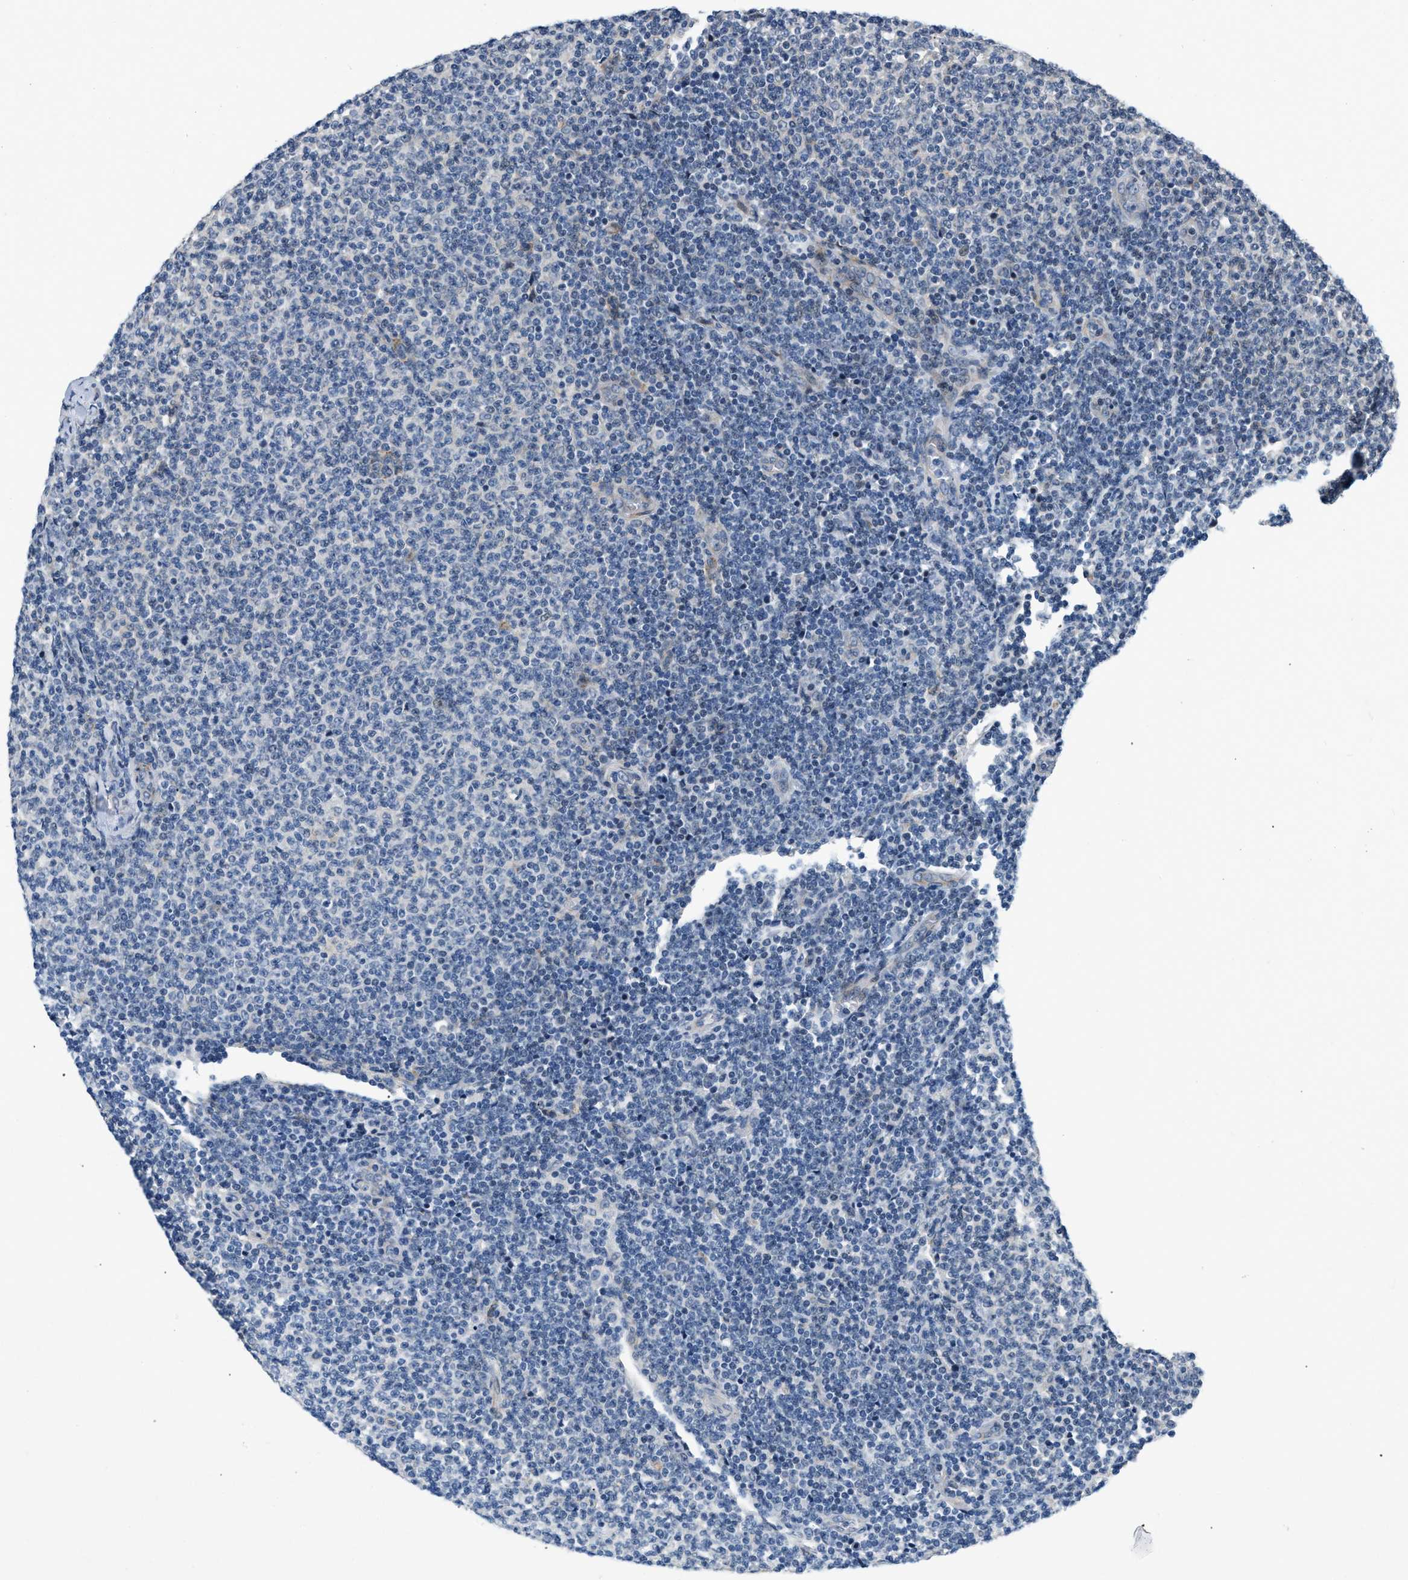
{"staining": {"intensity": "negative", "quantity": "none", "location": "none"}, "tissue": "lymphoma", "cell_type": "Tumor cells", "image_type": "cancer", "snomed": [{"axis": "morphology", "description": "Malignant lymphoma, non-Hodgkin's type, Low grade"}, {"axis": "topography", "description": "Lymph node"}], "caption": "Tumor cells are negative for brown protein staining in lymphoma. (IHC, brightfield microscopy, high magnification).", "gene": "PDGFRA", "patient": {"sex": "male", "age": 66}}